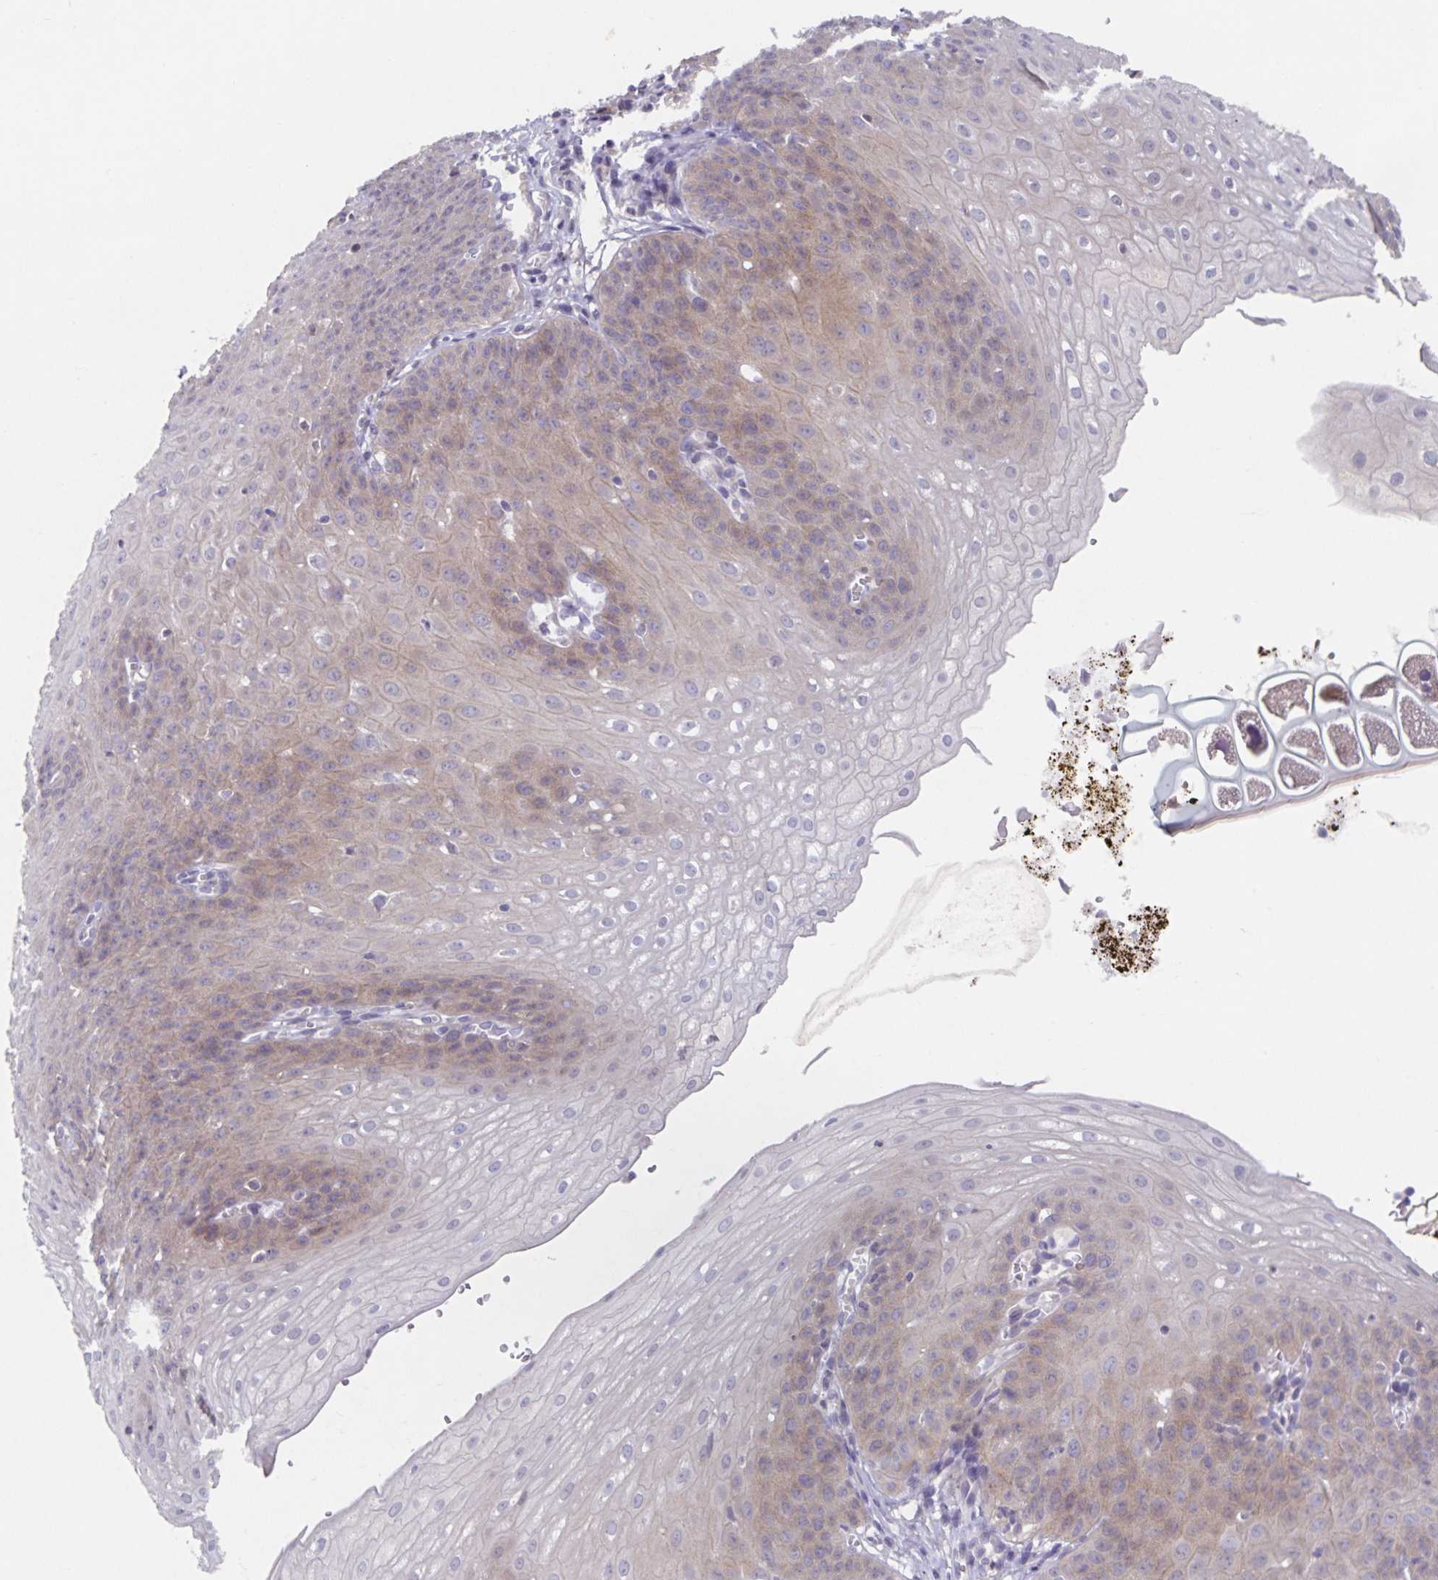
{"staining": {"intensity": "weak", "quantity": "25%-75%", "location": "cytoplasmic/membranous"}, "tissue": "esophagus", "cell_type": "Squamous epithelial cells", "image_type": "normal", "snomed": [{"axis": "morphology", "description": "Normal tissue, NOS"}, {"axis": "topography", "description": "Esophagus"}], "caption": "IHC of benign esophagus displays low levels of weak cytoplasmic/membranous positivity in about 25%-75% of squamous epithelial cells.", "gene": "HEPN1", "patient": {"sex": "male", "age": 71}}